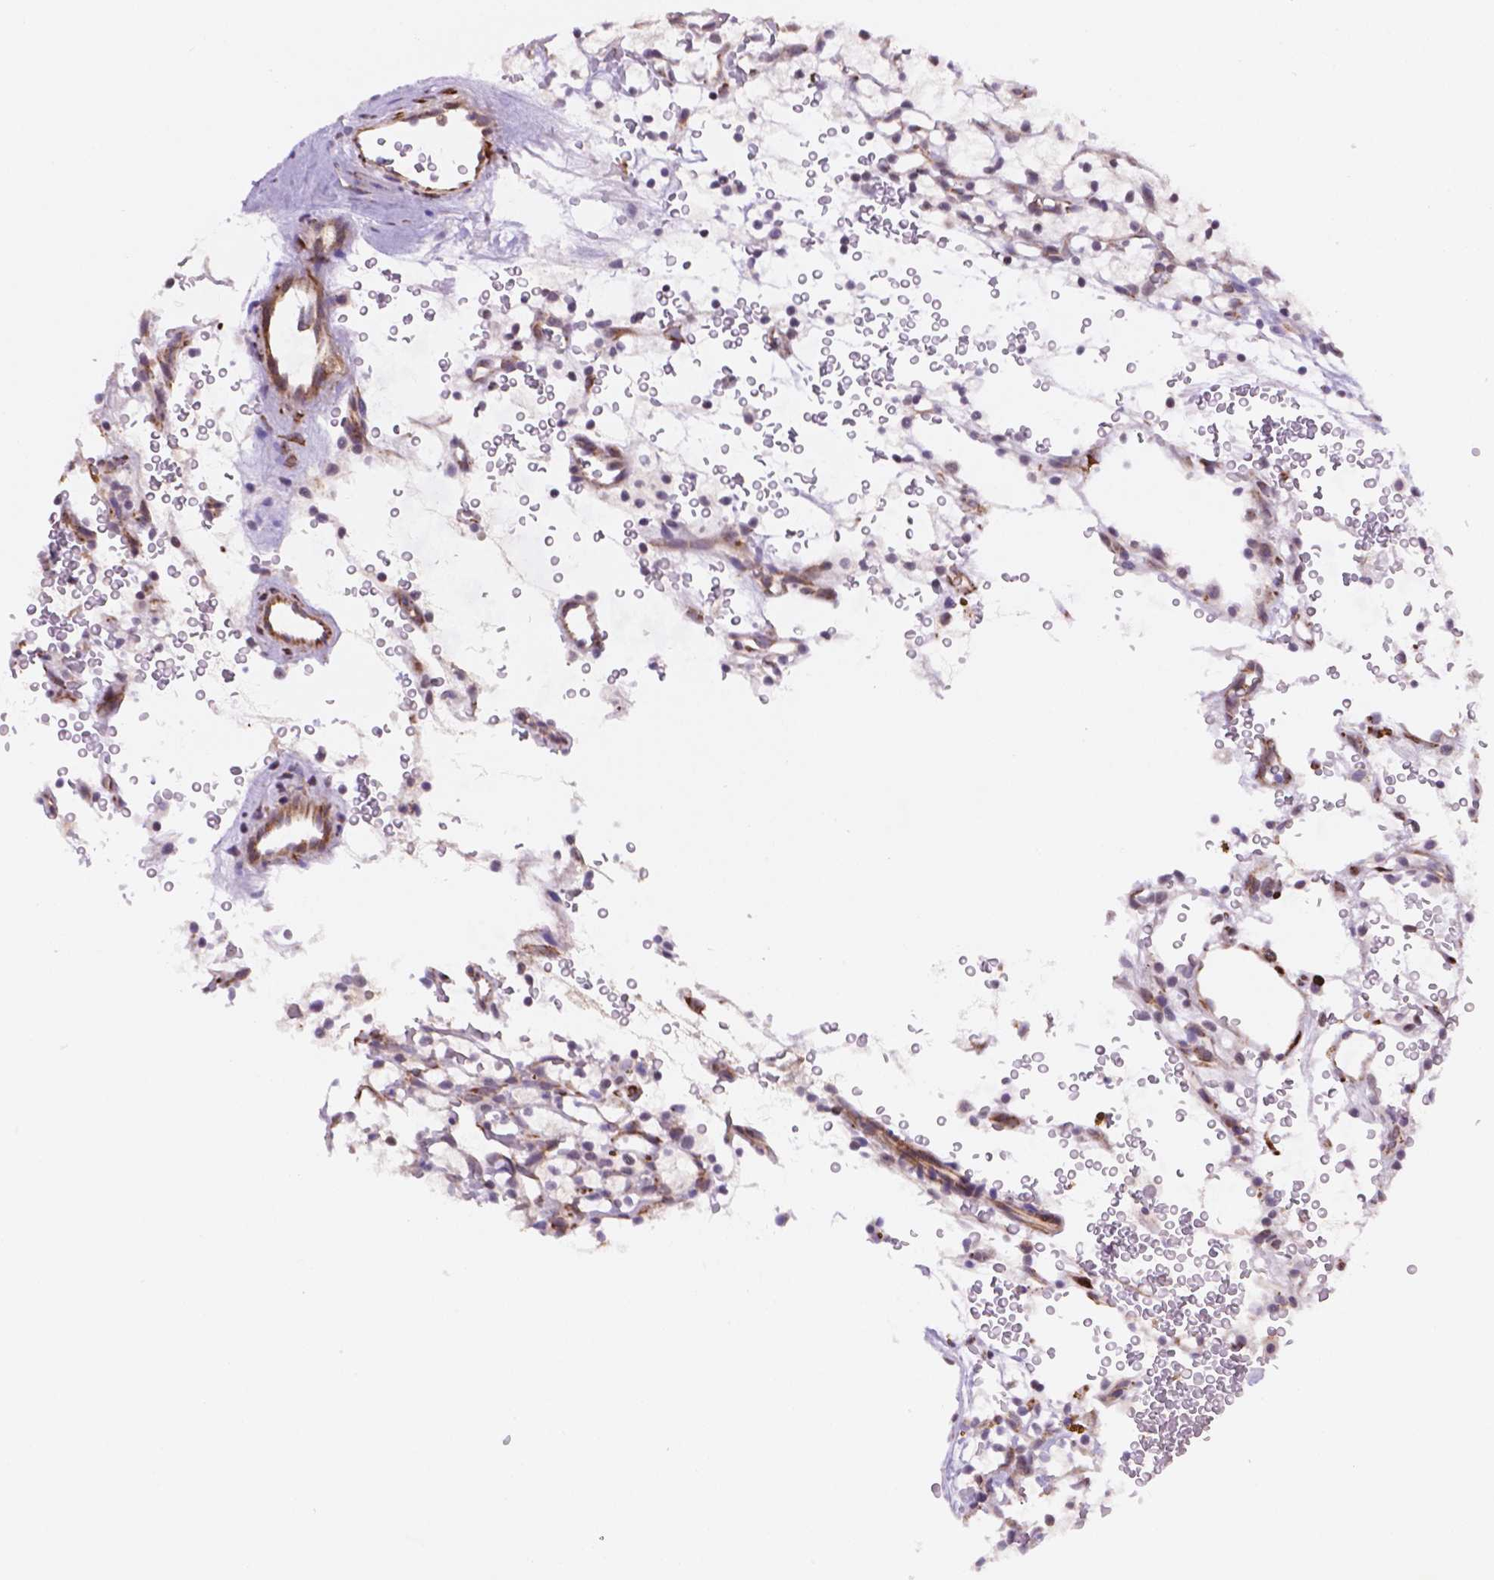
{"staining": {"intensity": "weak", "quantity": "<25%", "location": "cytoplasmic/membranous"}, "tissue": "renal cancer", "cell_type": "Tumor cells", "image_type": "cancer", "snomed": [{"axis": "morphology", "description": "Adenocarcinoma, NOS"}, {"axis": "topography", "description": "Kidney"}], "caption": "This is a histopathology image of IHC staining of renal cancer, which shows no staining in tumor cells. (Brightfield microscopy of DAB (3,3'-diaminobenzidine) immunohistochemistry (IHC) at high magnification).", "gene": "FNIP1", "patient": {"sex": "female", "age": 64}}